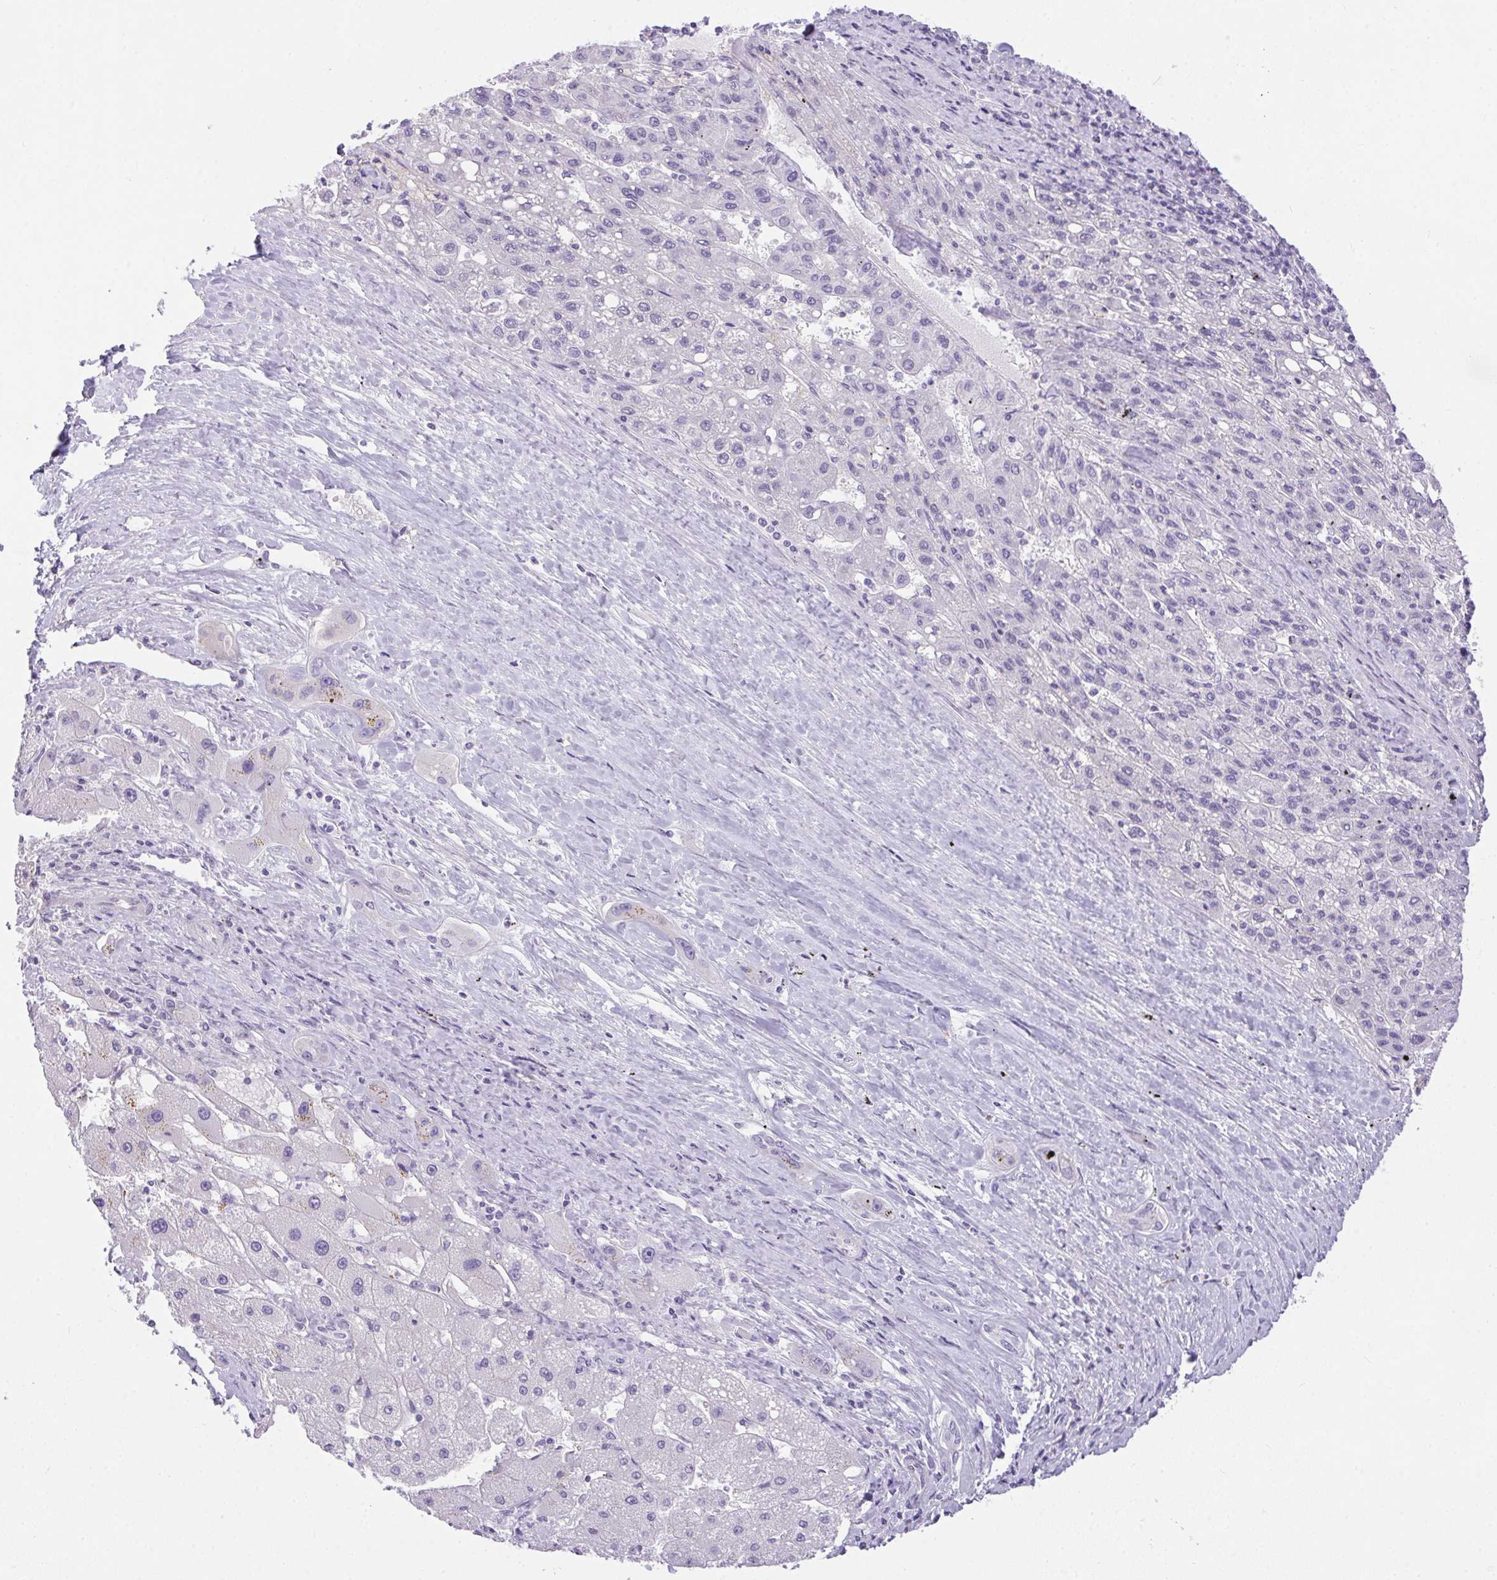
{"staining": {"intensity": "negative", "quantity": "none", "location": "none"}, "tissue": "liver cancer", "cell_type": "Tumor cells", "image_type": "cancer", "snomed": [{"axis": "morphology", "description": "Carcinoma, Hepatocellular, NOS"}, {"axis": "topography", "description": "Liver"}], "caption": "DAB (3,3'-diaminobenzidine) immunohistochemical staining of human liver hepatocellular carcinoma reveals no significant staining in tumor cells.", "gene": "PLPPR3", "patient": {"sex": "female", "age": 82}}